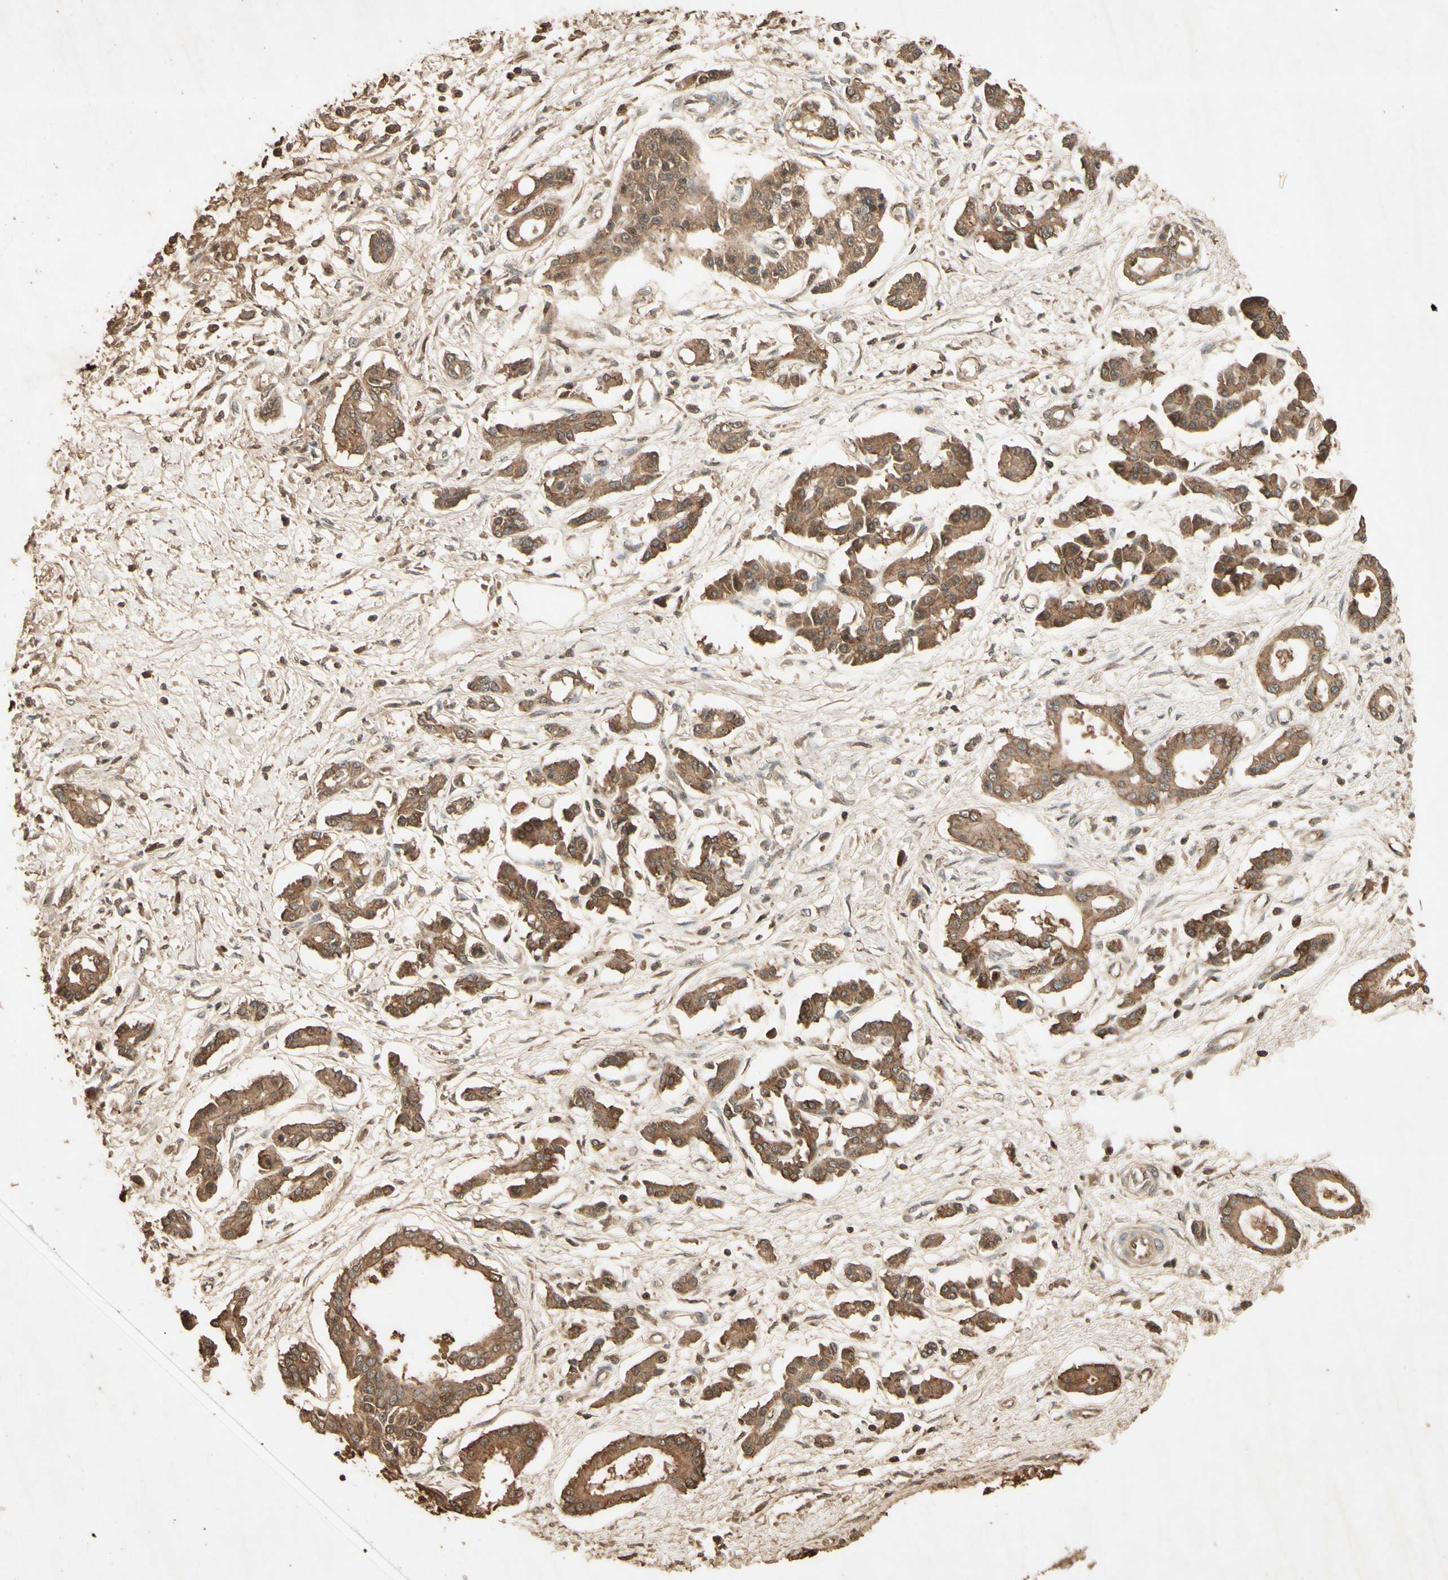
{"staining": {"intensity": "moderate", "quantity": ">75%", "location": "cytoplasmic/membranous"}, "tissue": "pancreatic cancer", "cell_type": "Tumor cells", "image_type": "cancer", "snomed": [{"axis": "morphology", "description": "Adenocarcinoma, NOS"}, {"axis": "topography", "description": "Pancreas"}], "caption": "Immunohistochemistry micrograph of human adenocarcinoma (pancreatic) stained for a protein (brown), which reveals medium levels of moderate cytoplasmic/membranous staining in approximately >75% of tumor cells.", "gene": "SMAD9", "patient": {"sex": "male", "age": 56}}